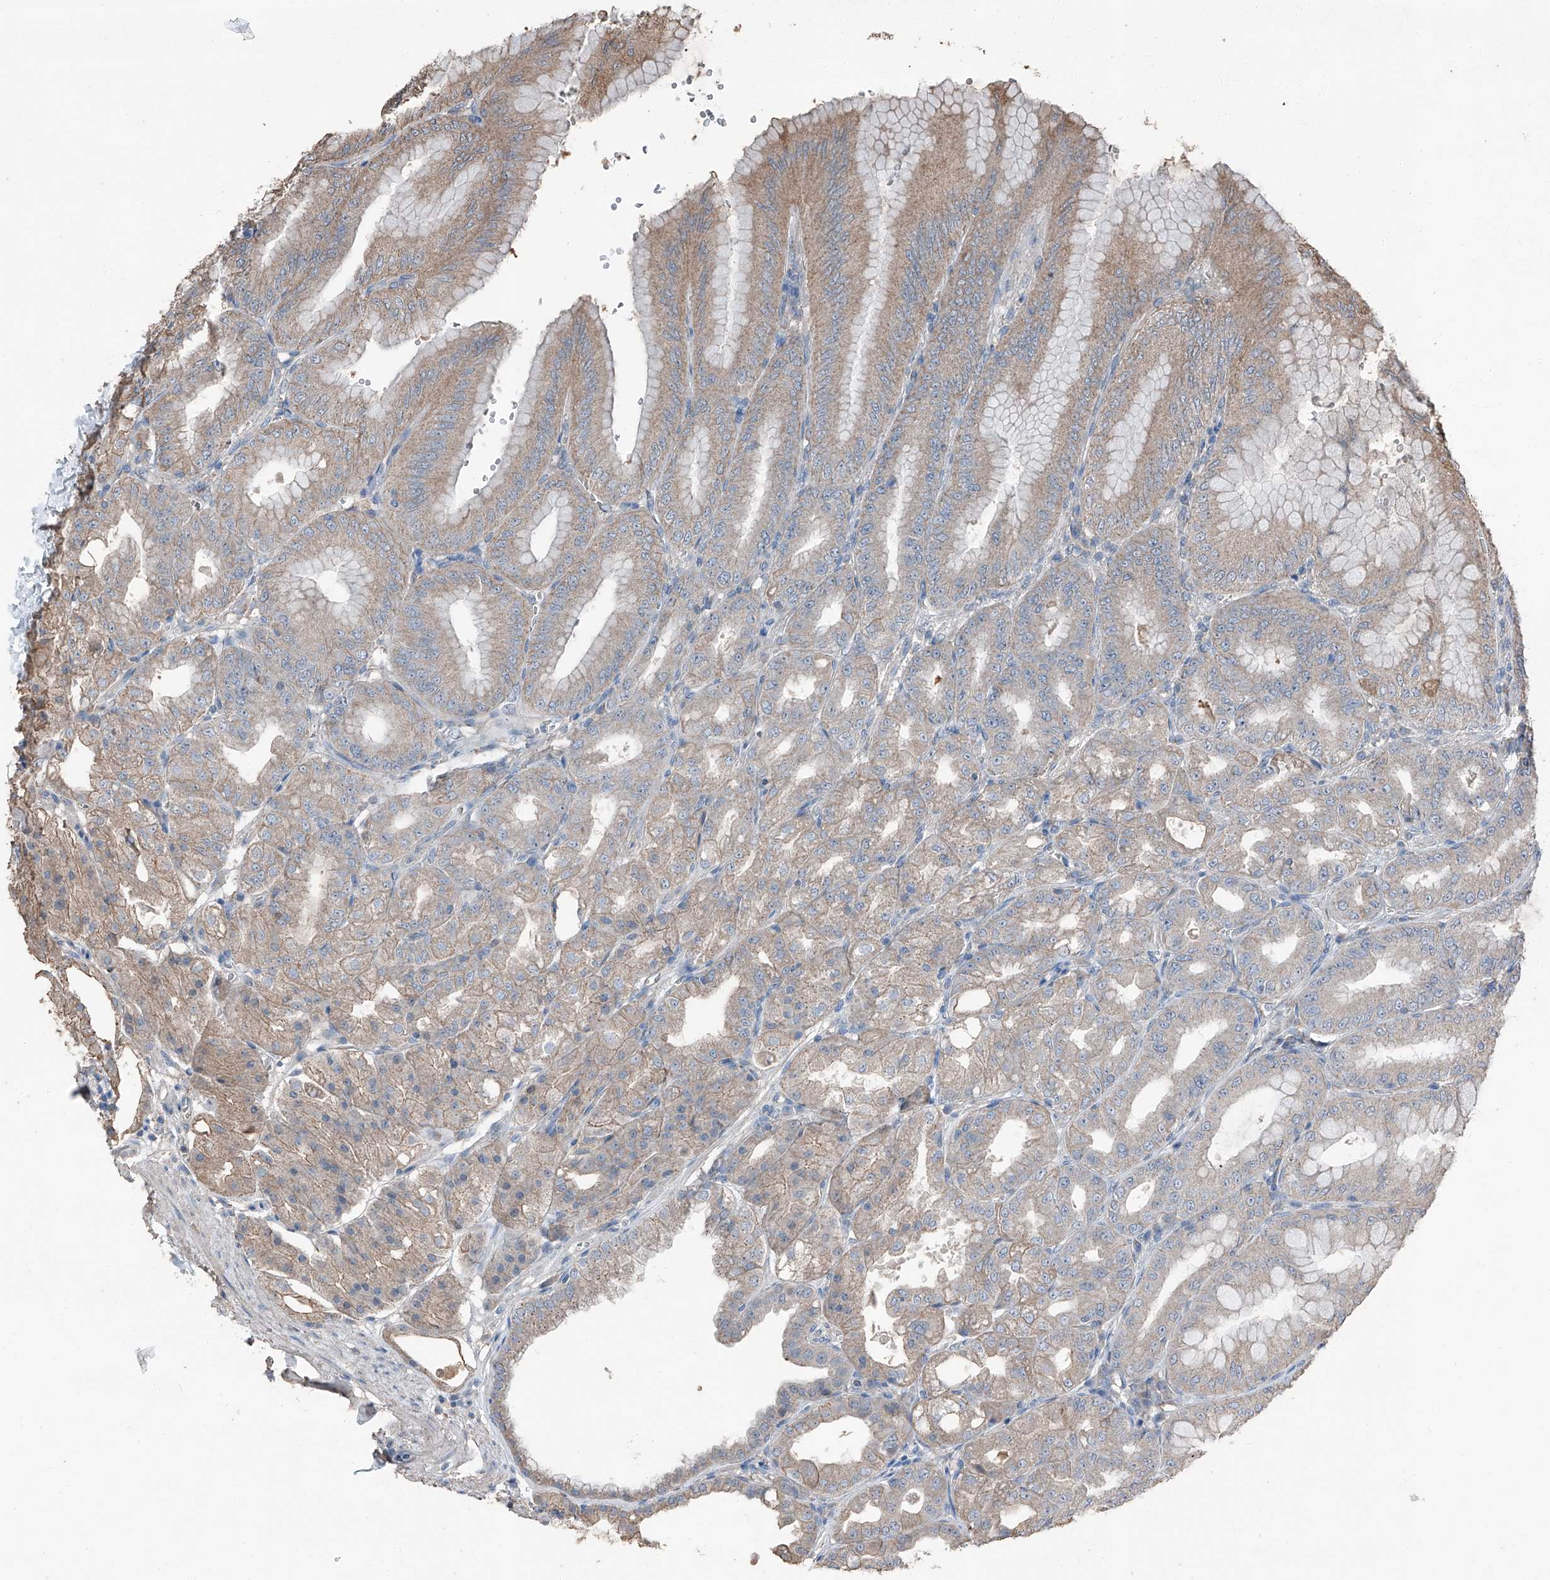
{"staining": {"intensity": "weak", "quantity": "25%-75%", "location": "cytoplasmic/membranous"}, "tissue": "stomach", "cell_type": "Glandular cells", "image_type": "normal", "snomed": [{"axis": "morphology", "description": "Normal tissue, NOS"}, {"axis": "topography", "description": "Stomach, lower"}], "caption": "DAB immunohistochemical staining of normal human stomach demonstrates weak cytoplasmic/membranous protein expression in approximately 25%-75% of glandular cells. (DAB (3,3'-diaminobenzidine) IHC with brightfield microscopy, high magnification).", "gene": "MAMLD1", "patient": {"sex": "male", "age": 71}}